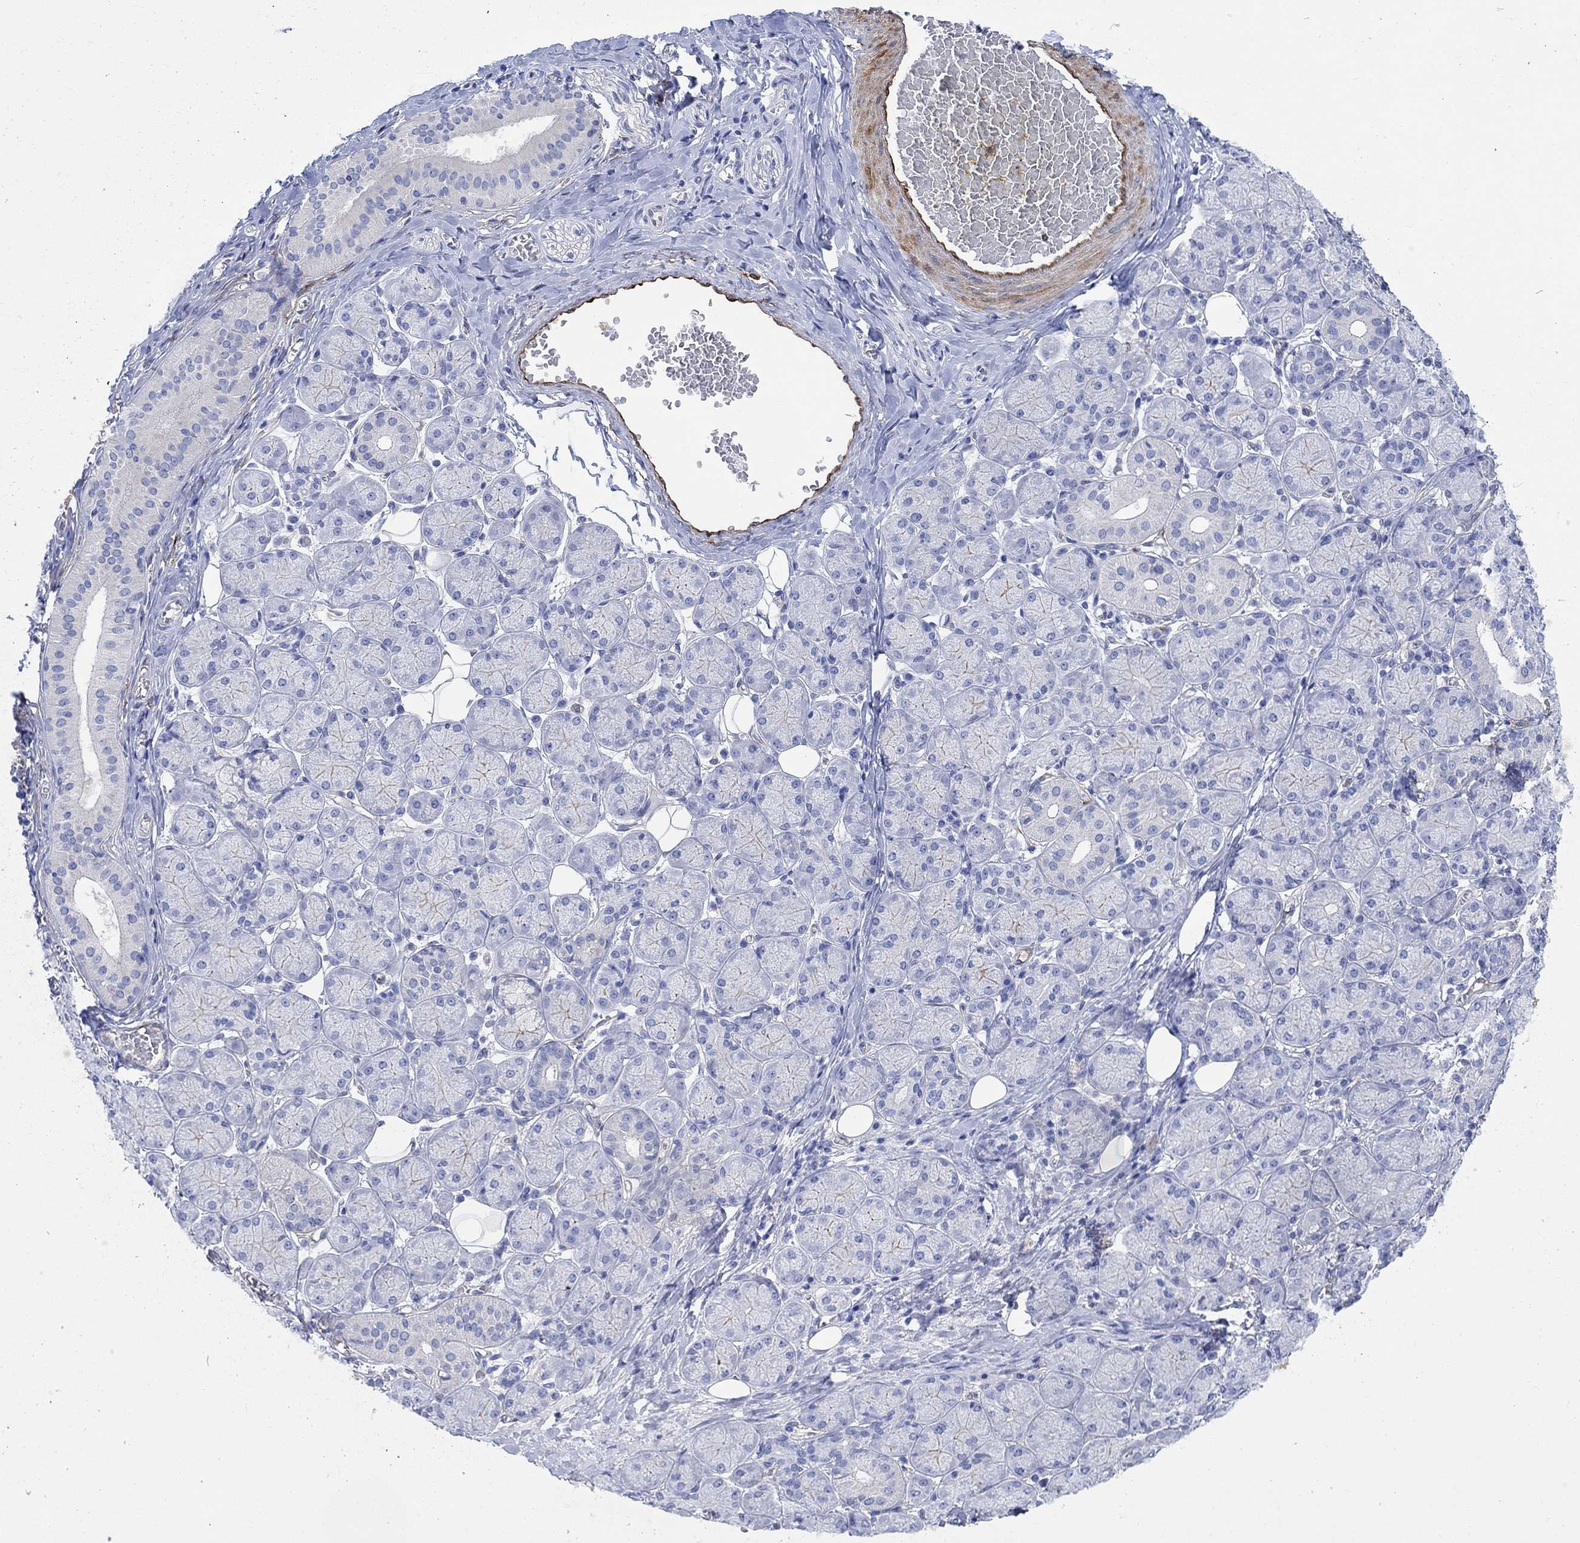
{"staining": {"intensity": "negative", "quantity": "none", "location": "none"}, "tissue": "salivary gland", "cell_type": "Glandular cells", "image_type": "normal", "snomed": [{"axis": "morphology", "description": "Normal tissue, NOS"}, {"axis": "topography", "description": "Salivary gland"}, {"axis": "topography", "description": "Peripheral nerve tissue"}], "caption": "Image shows no significant protein staining in glandular cells of benign salivary gland.", "gene": "TGM2", "patient": {"sex": "female", "age": 24}}